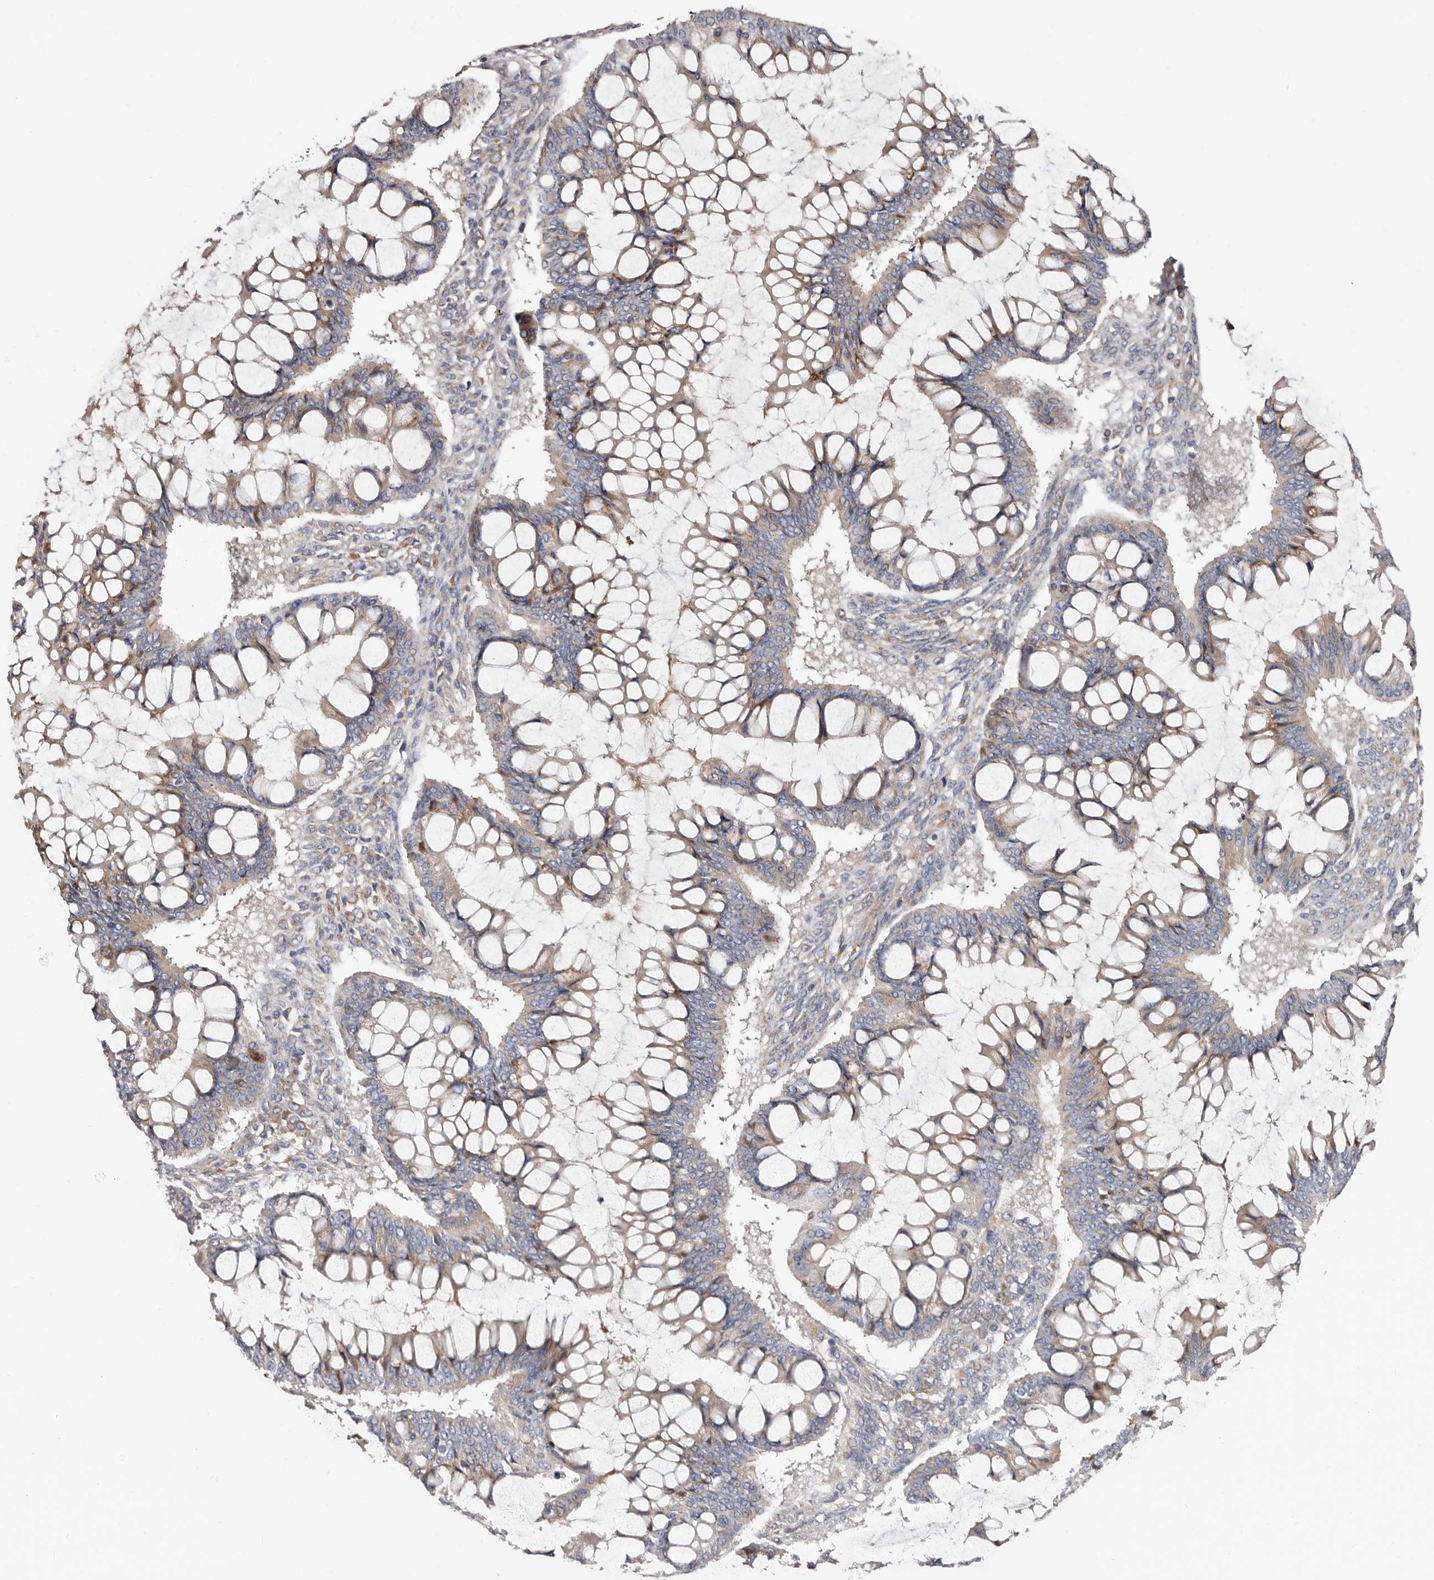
{"staining": {"intensity": "weak", "quantity": "<25%", "location": "cytoplasmic/membranous"}, "tissue": "ovarian cancer", "cell_type": "Tumor cells", "image_type": "cancer", "snomed": [{"axis": "morphology", "description": "Cystadenocarcinoma, mucinous, NOS"}, {"axis": "topography", "description": "Ovary"}], "caption": "Immunohistochemistry (IHC) histopathology image of neoplastic tissue: human ovarian cancer stained with DAB (3,3'-diaminobenzidine) demonstrates no significant protein positivity in tumor cells.", "gene": "ASIC5", "patient": {"sex": "female", "age": 73}}